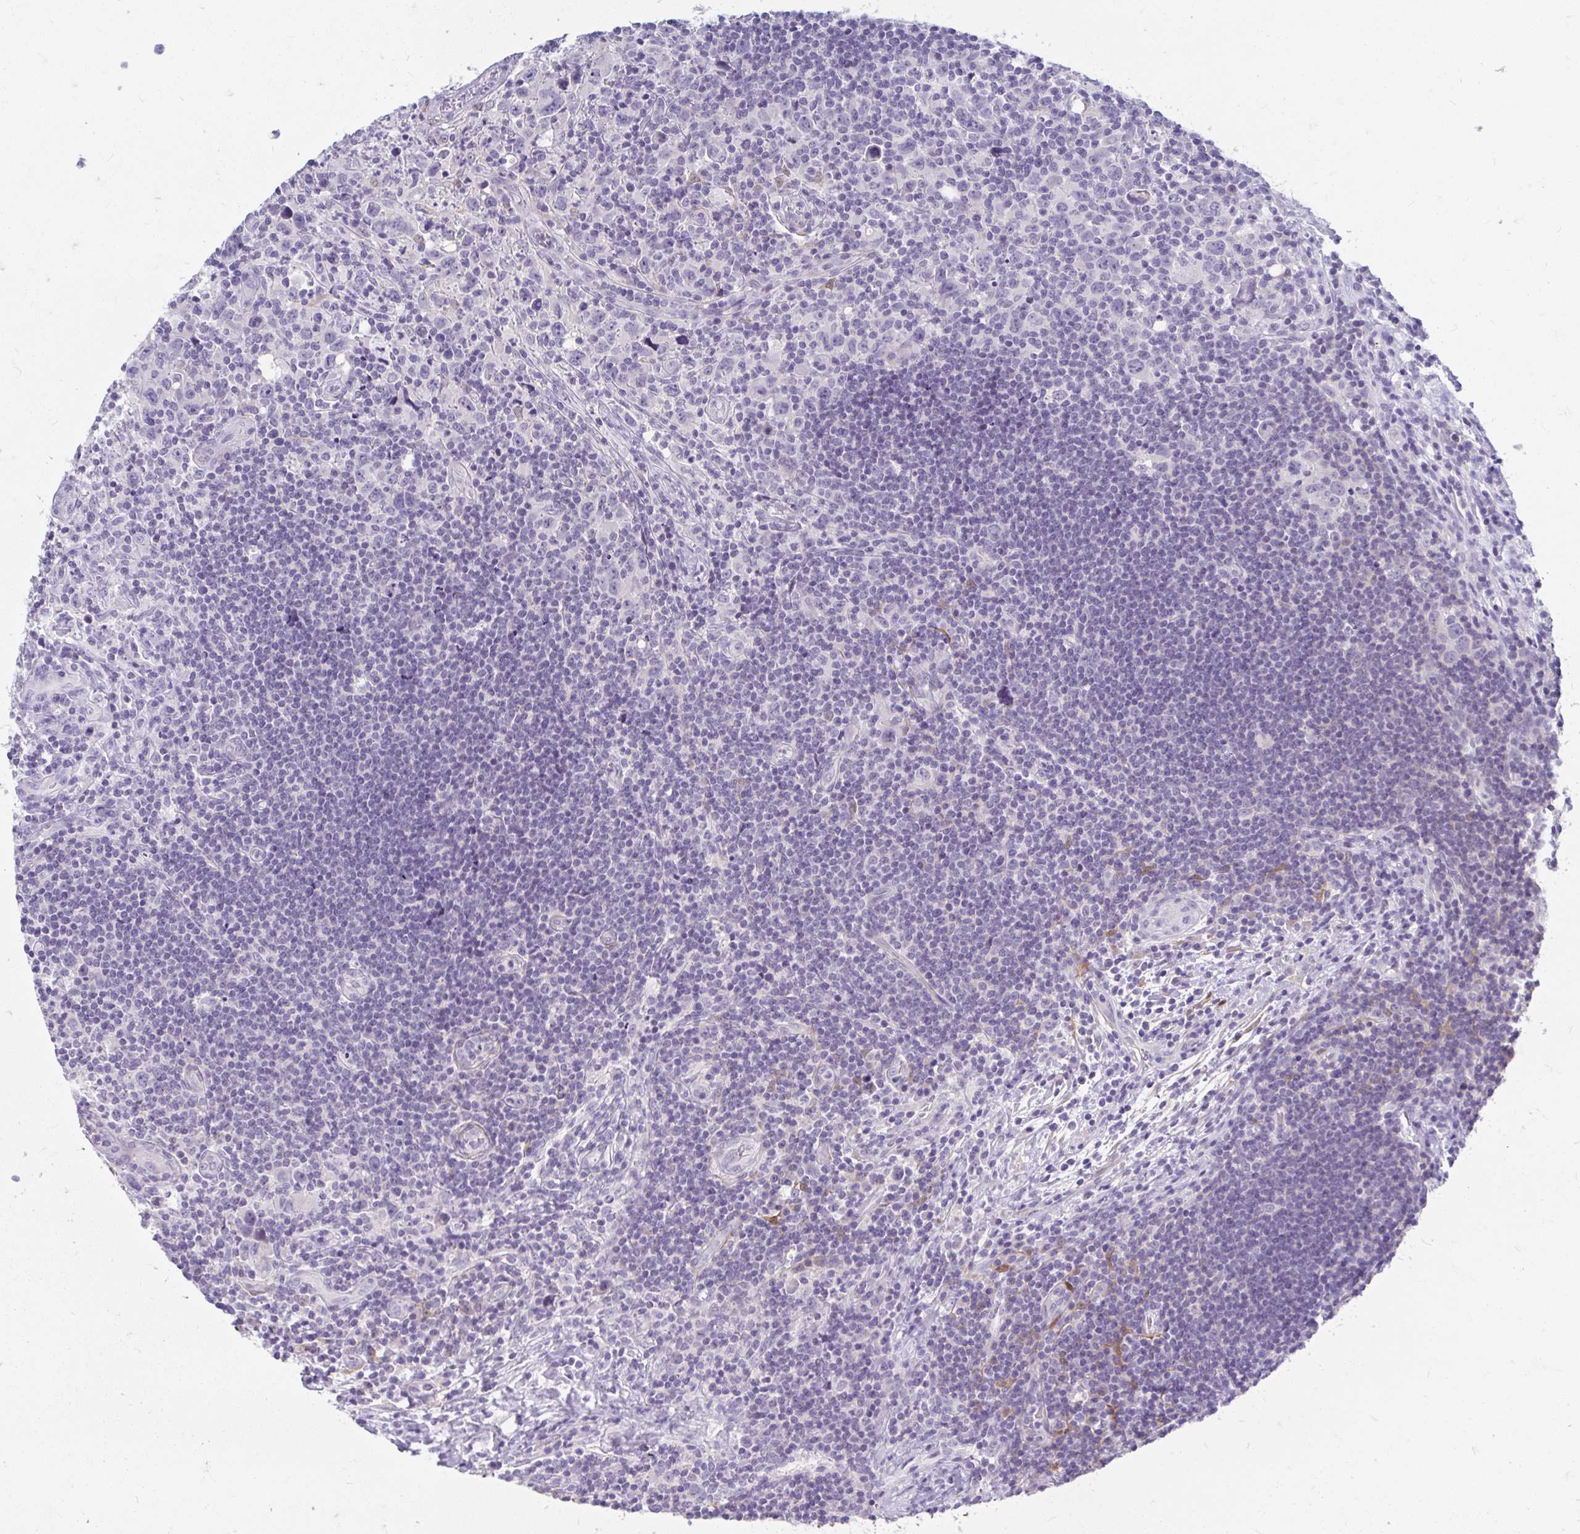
{"staining": {"intensity": "negative", "quantity": "none", "location": "none"}, "tissue": "lymphoma", "cell_type": "Tumor cells", "image_type": "cancer", "snomed": [{"axis": "morphology", "description": "Hodgkin's disease, NOS"}, {"axis": "topography", "description": "Lymph node"}], "caption": "Tumor cells show no significant expression in lymphoma.", "gene": "ADH1A", "patient": {"sex": "female", "age": 18}}